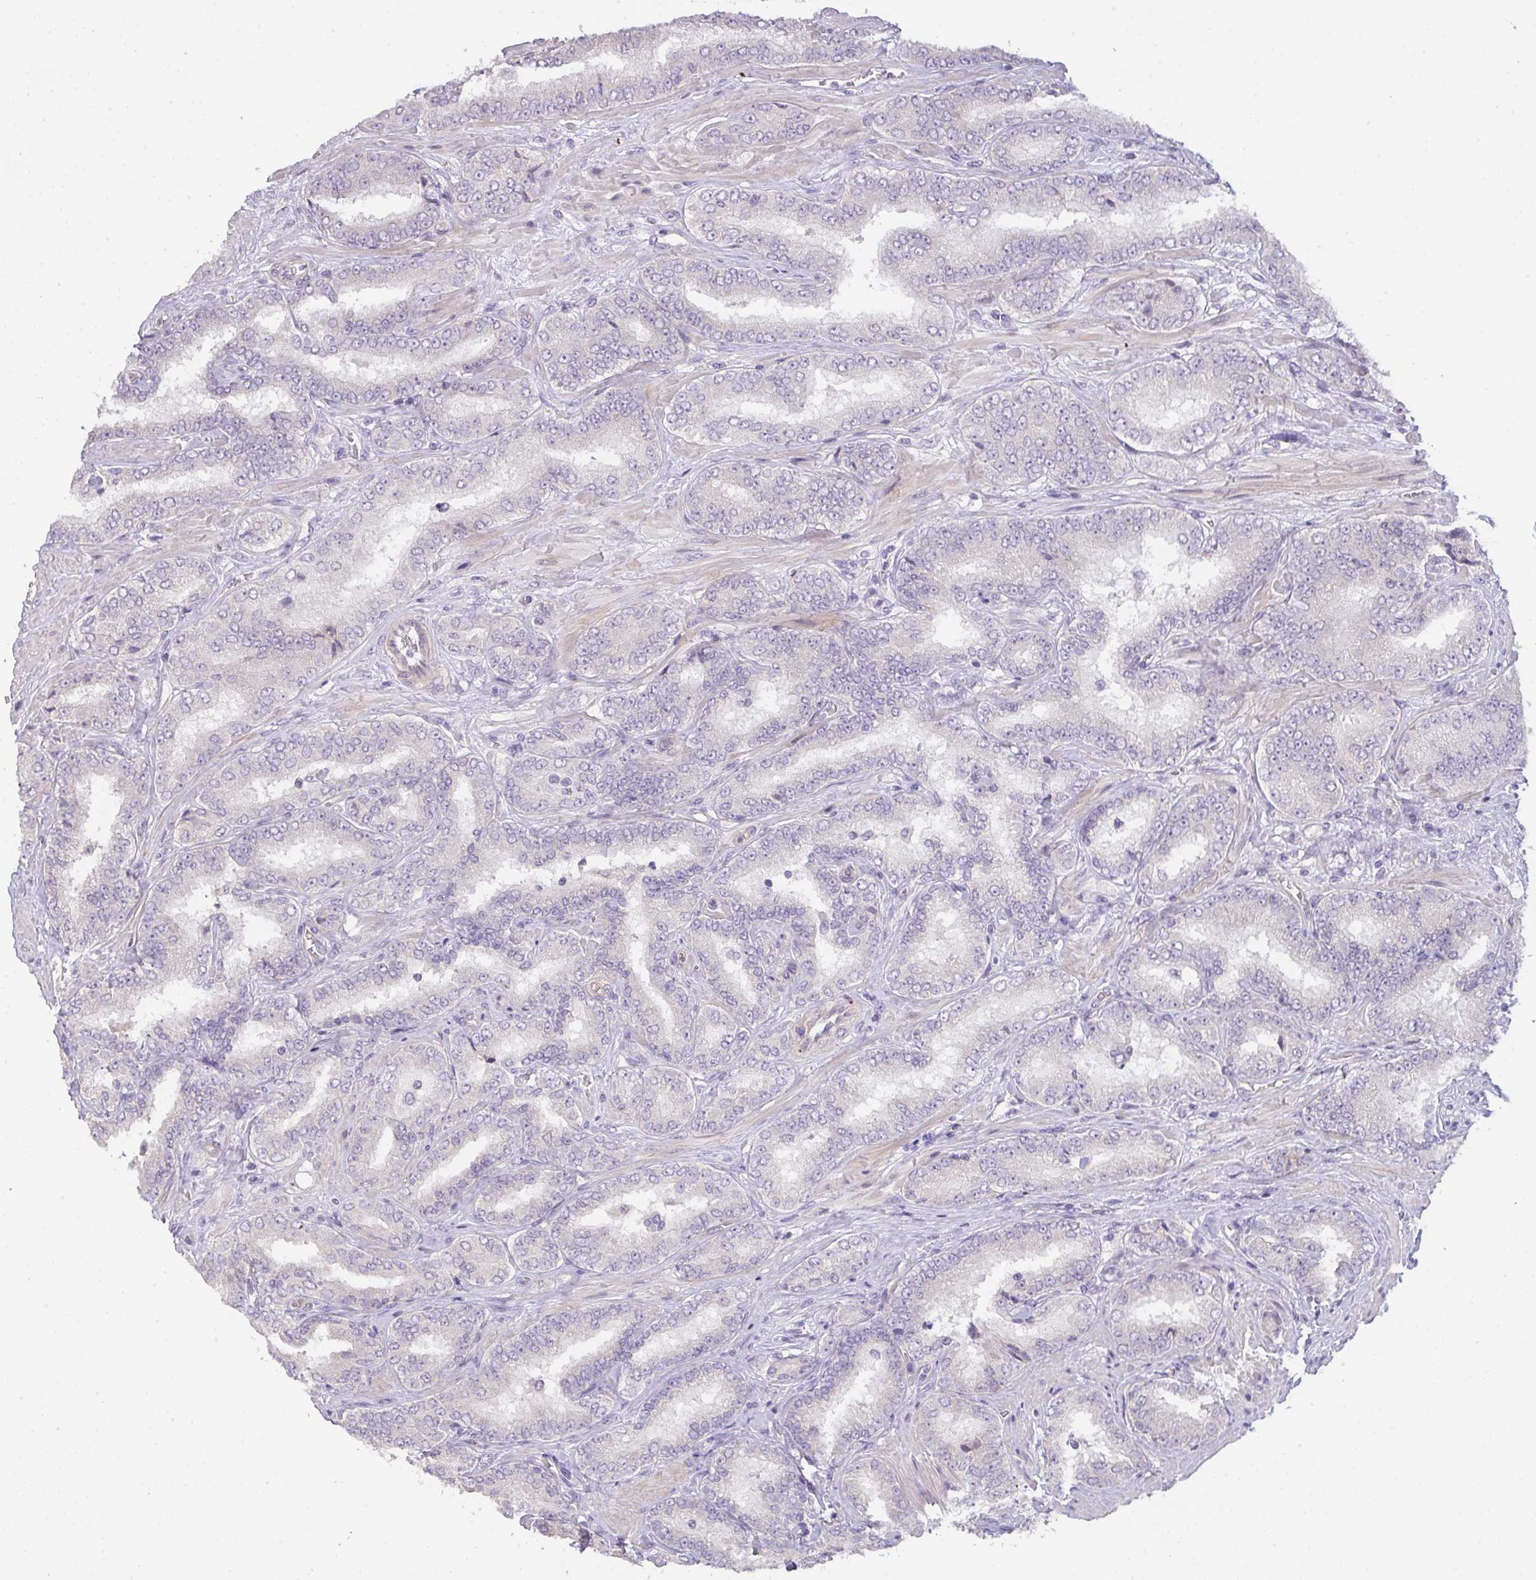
{"staining": {"intensity": "negative", "quantity": "none", "location": "none"}, "tissue": "prostate cancer", "cell_type": "Tumor cells", "image_type": "cancer", "snomed": [{"axis": "morphology", "description": "Adenocarcinoma, High grade"}, {"axis": "topography", "description": "Prostate"}], "caption": "The image shows no staining of tumor cells in prostate cancer (adenocarcinoma (high-grade)). Brightfield microscopy of immunohistochemistry stained with DAB (3,3'-diaminobenzidine) (brown) and hematoxylin (blue), captured at high magnification.", "gene": "FILIP1", "patient": {"sex": "male", "age": 72}}